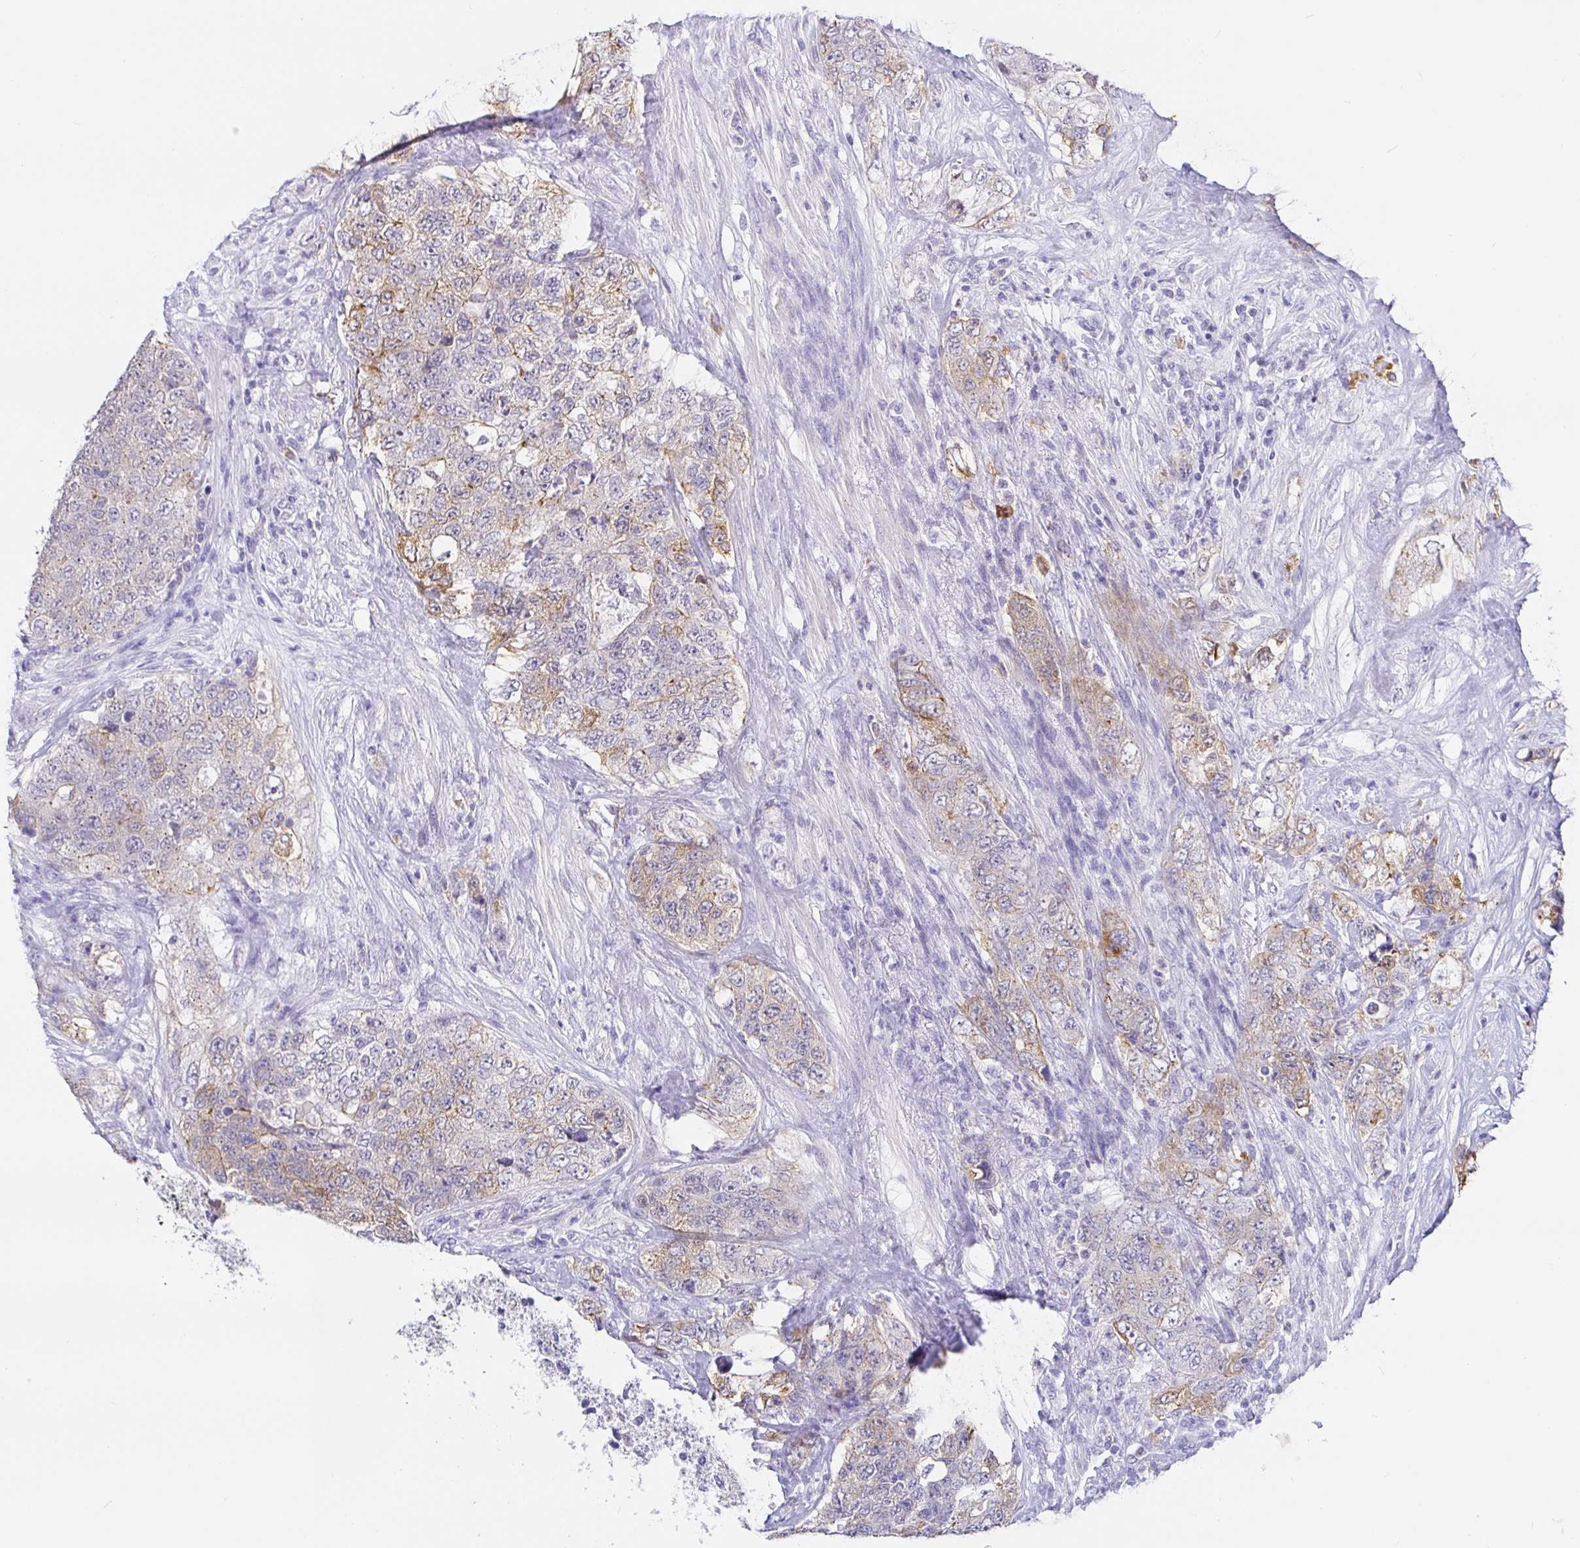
{"staining": {"intensity": "moderate", "quantity": "25%-75%", "location": "cytoplasmic/membranous"}, "tissue": "urothelial cancer", "cell_type": "Tumor cells", "image_type": "cancer", "snomed": [{"axis": "morphology", "description": "Urothelial carcinoma, High grade"}, {"axis": "topography", "description": "Urinary bladder"}], "caption": "Protein expression analysis of human high-grade urothelial carcinoma reveals moderate cytoplasmic/membranous positivity in about 25%-75% of tumor cells.", "gene": "EZHIP", "patient": {"sex": "female", "age": 78}}